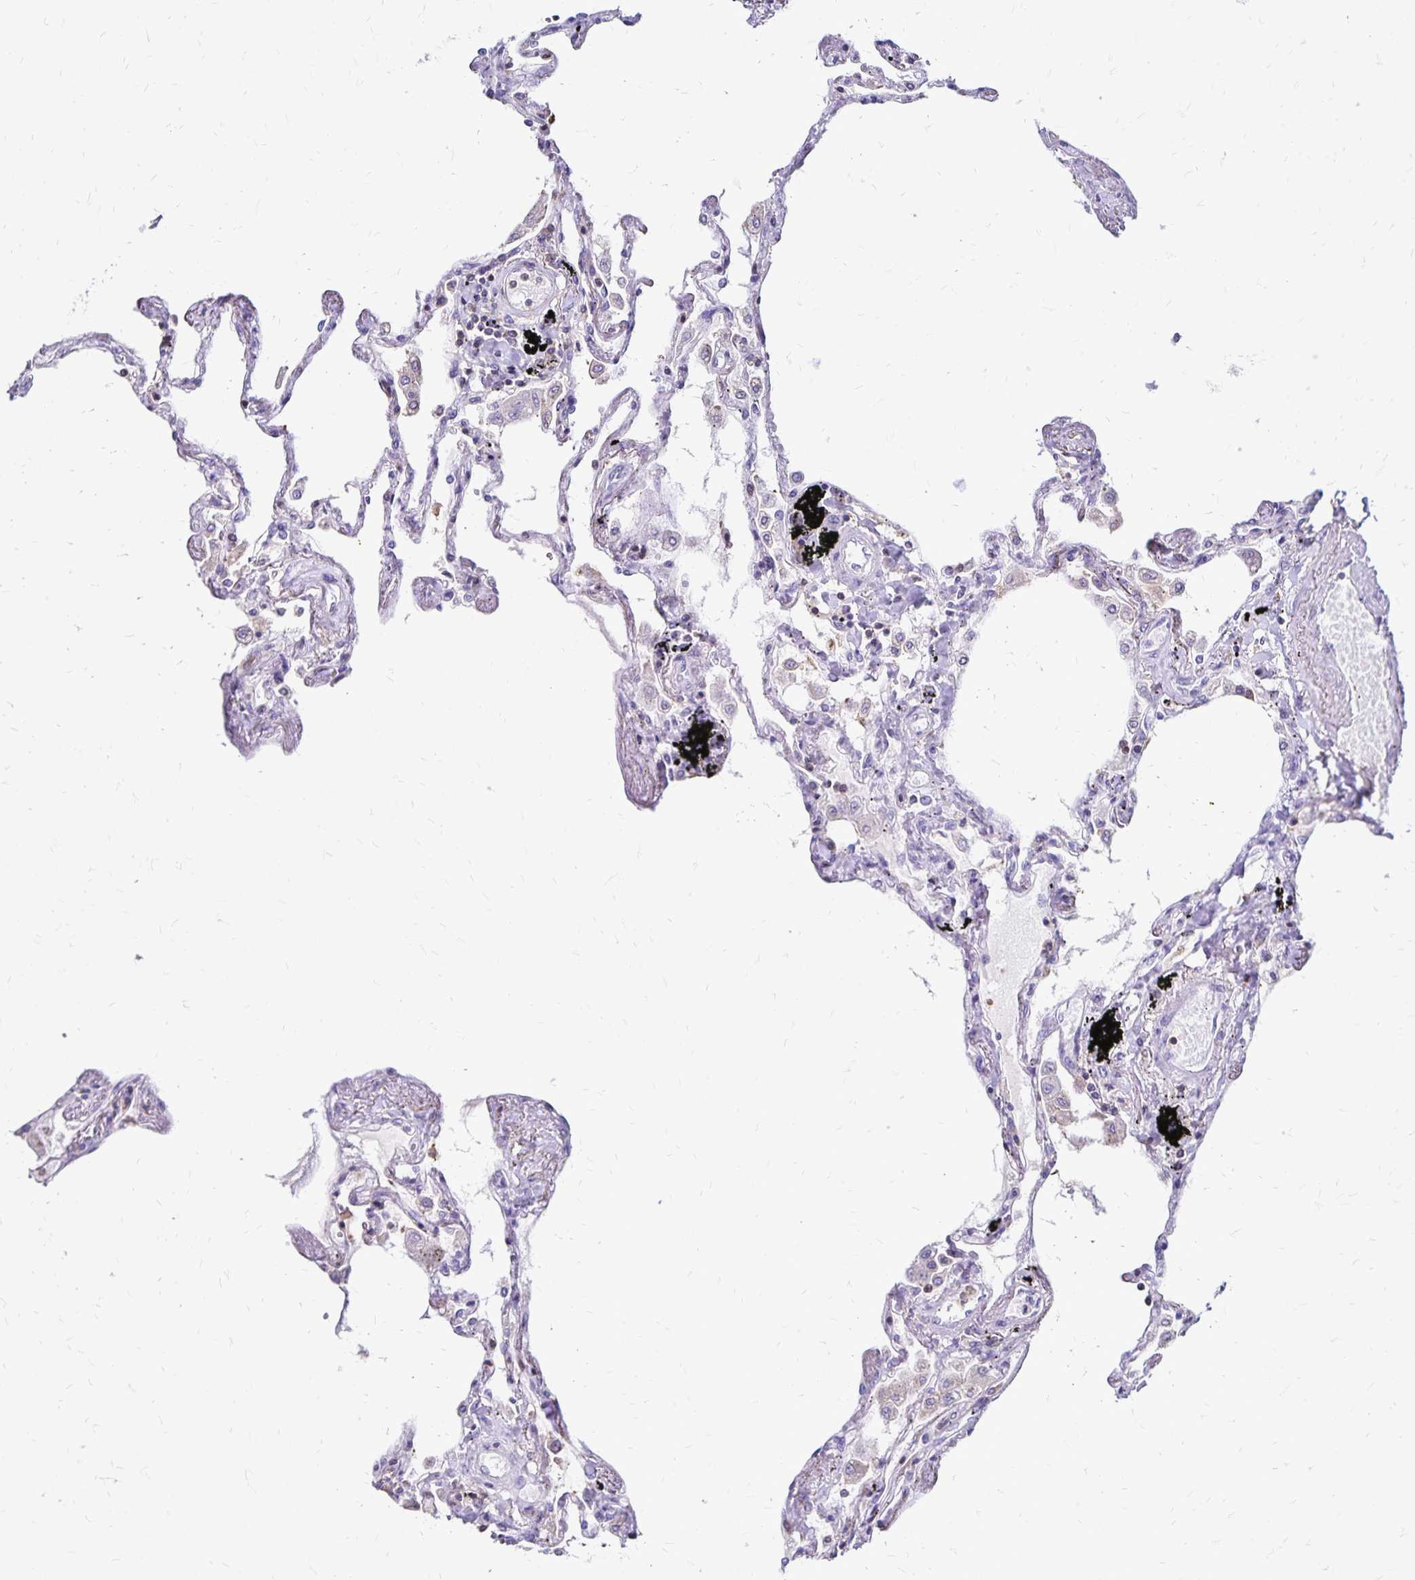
{"staining": {"intensity": "negative", "quantity": "none", "location": "none"}, "tissue": "lung", "cell_type": "Alveolar cells", "image_type": "normal", "snomed": [{"axis": "morphology", "description": "Normal tissue, NOS"}, {"axis": "morphology", "description": "Adenocarcinoma, NOS"}, {"axis": "topography", "description": "Cartilage tissue"}, {"axis": "topography", "description": "Lung"}], "caption": "This is an IHC photomicrograph of normal lung. There is no positivity in alveolar cells.", "gene": "NAGPA", "patient": {"sex": "female", "age": 67}}